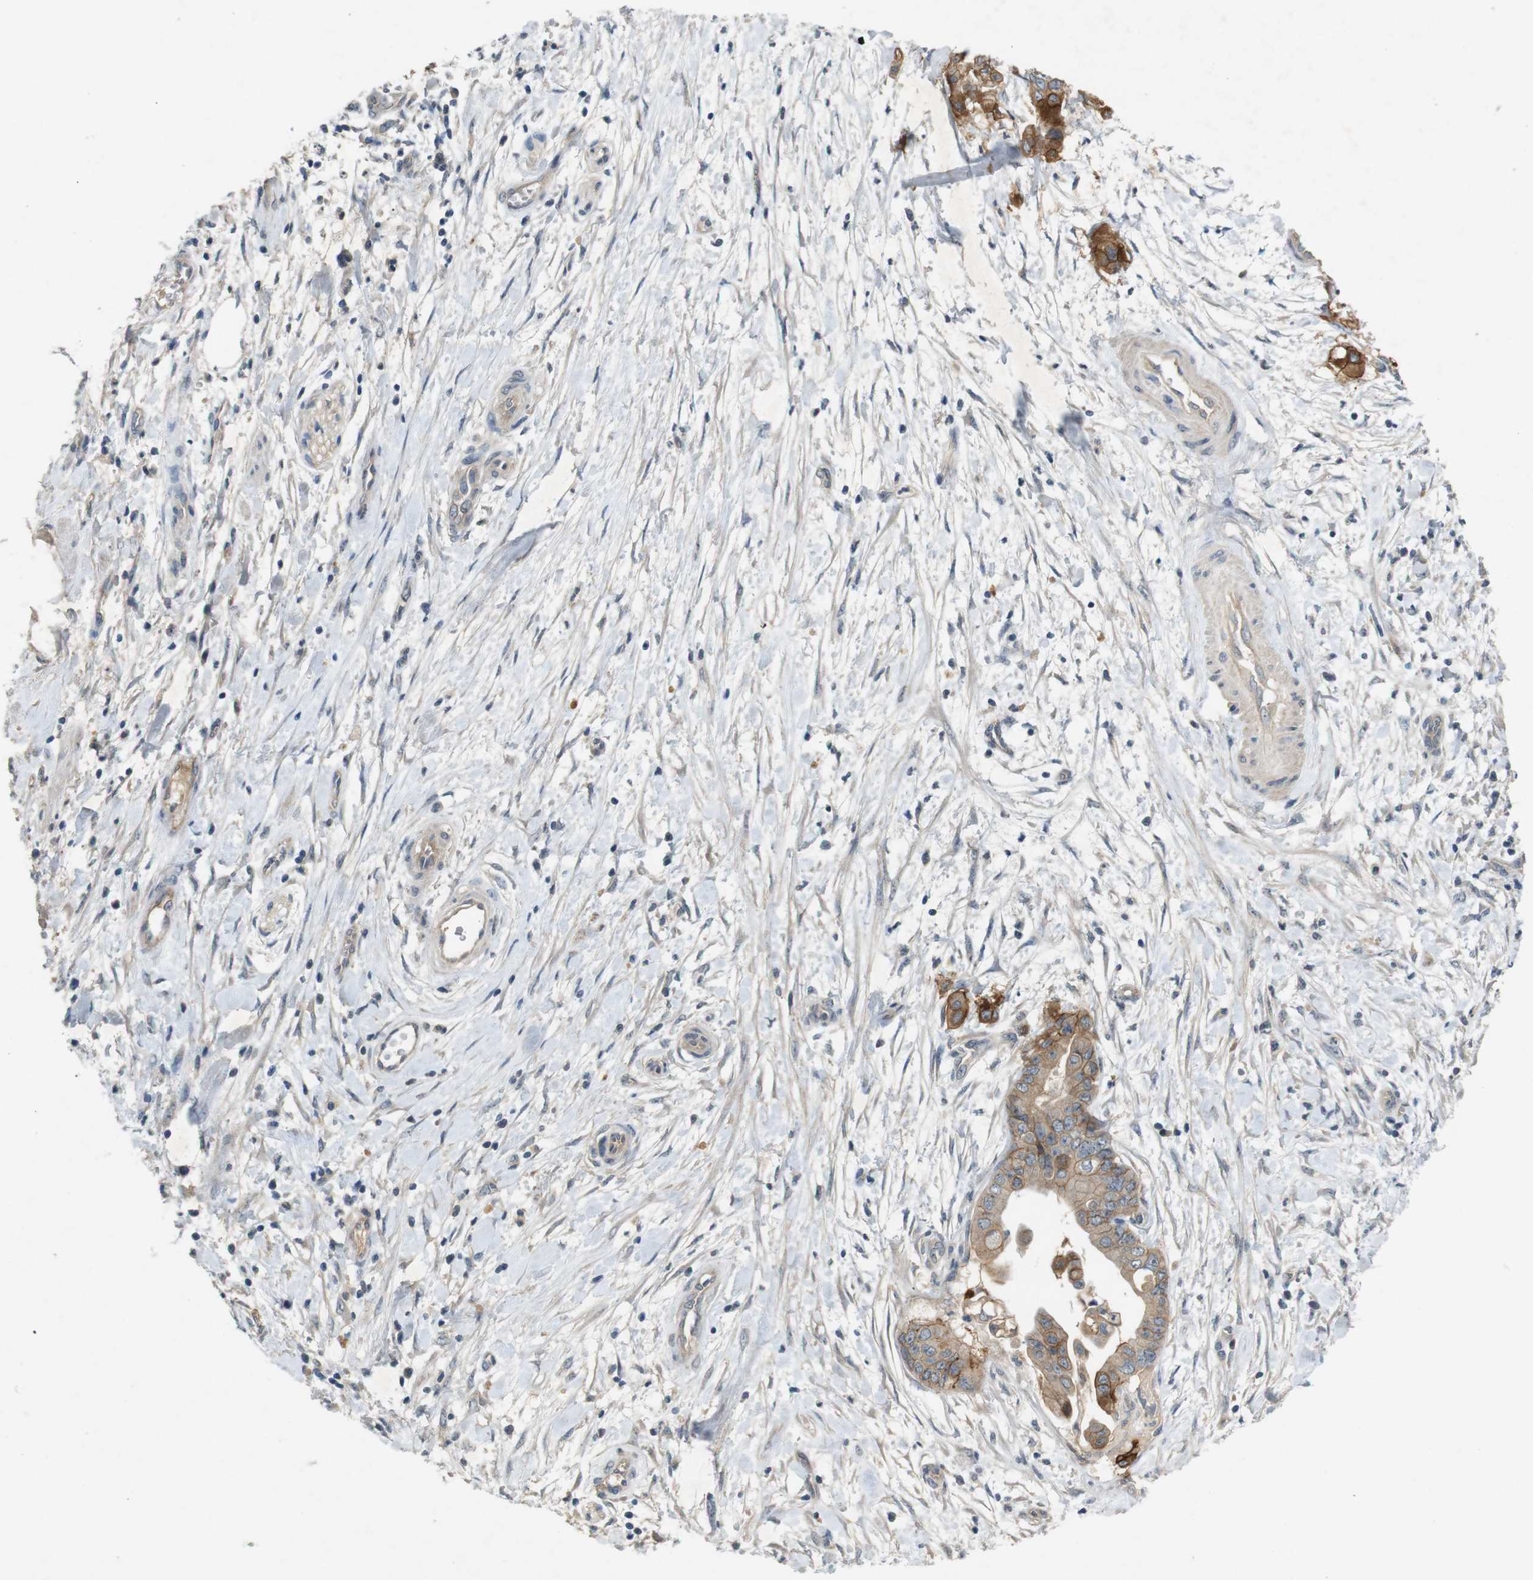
{"staining": {"intensity": "strong", "quantity": "<25%", "location": "cytoplasmic/membranous"}, "tissue": "pancreatic cancer", "cell_type": "Tumor cells", "image_type": "cancer", "snomed": [{"axis": "morphology", "description": "Adenocarcinoma, NOS"}, {"axis": "topography", "description": "Pancreas"}], "caption": "A histopathology image of human pancreatic adenocarcinoma stained for a protein exhibits strong cytoplasmic/membranous brown staining in tumor cells. (Stains: DAB (3,3'-diaminobenzidine) in brown, nuclei in blue, Microscopy: brightfield microscopy at high magnification).", "gene": "PVR", "patient": {"sex": "female", "age": 75}}